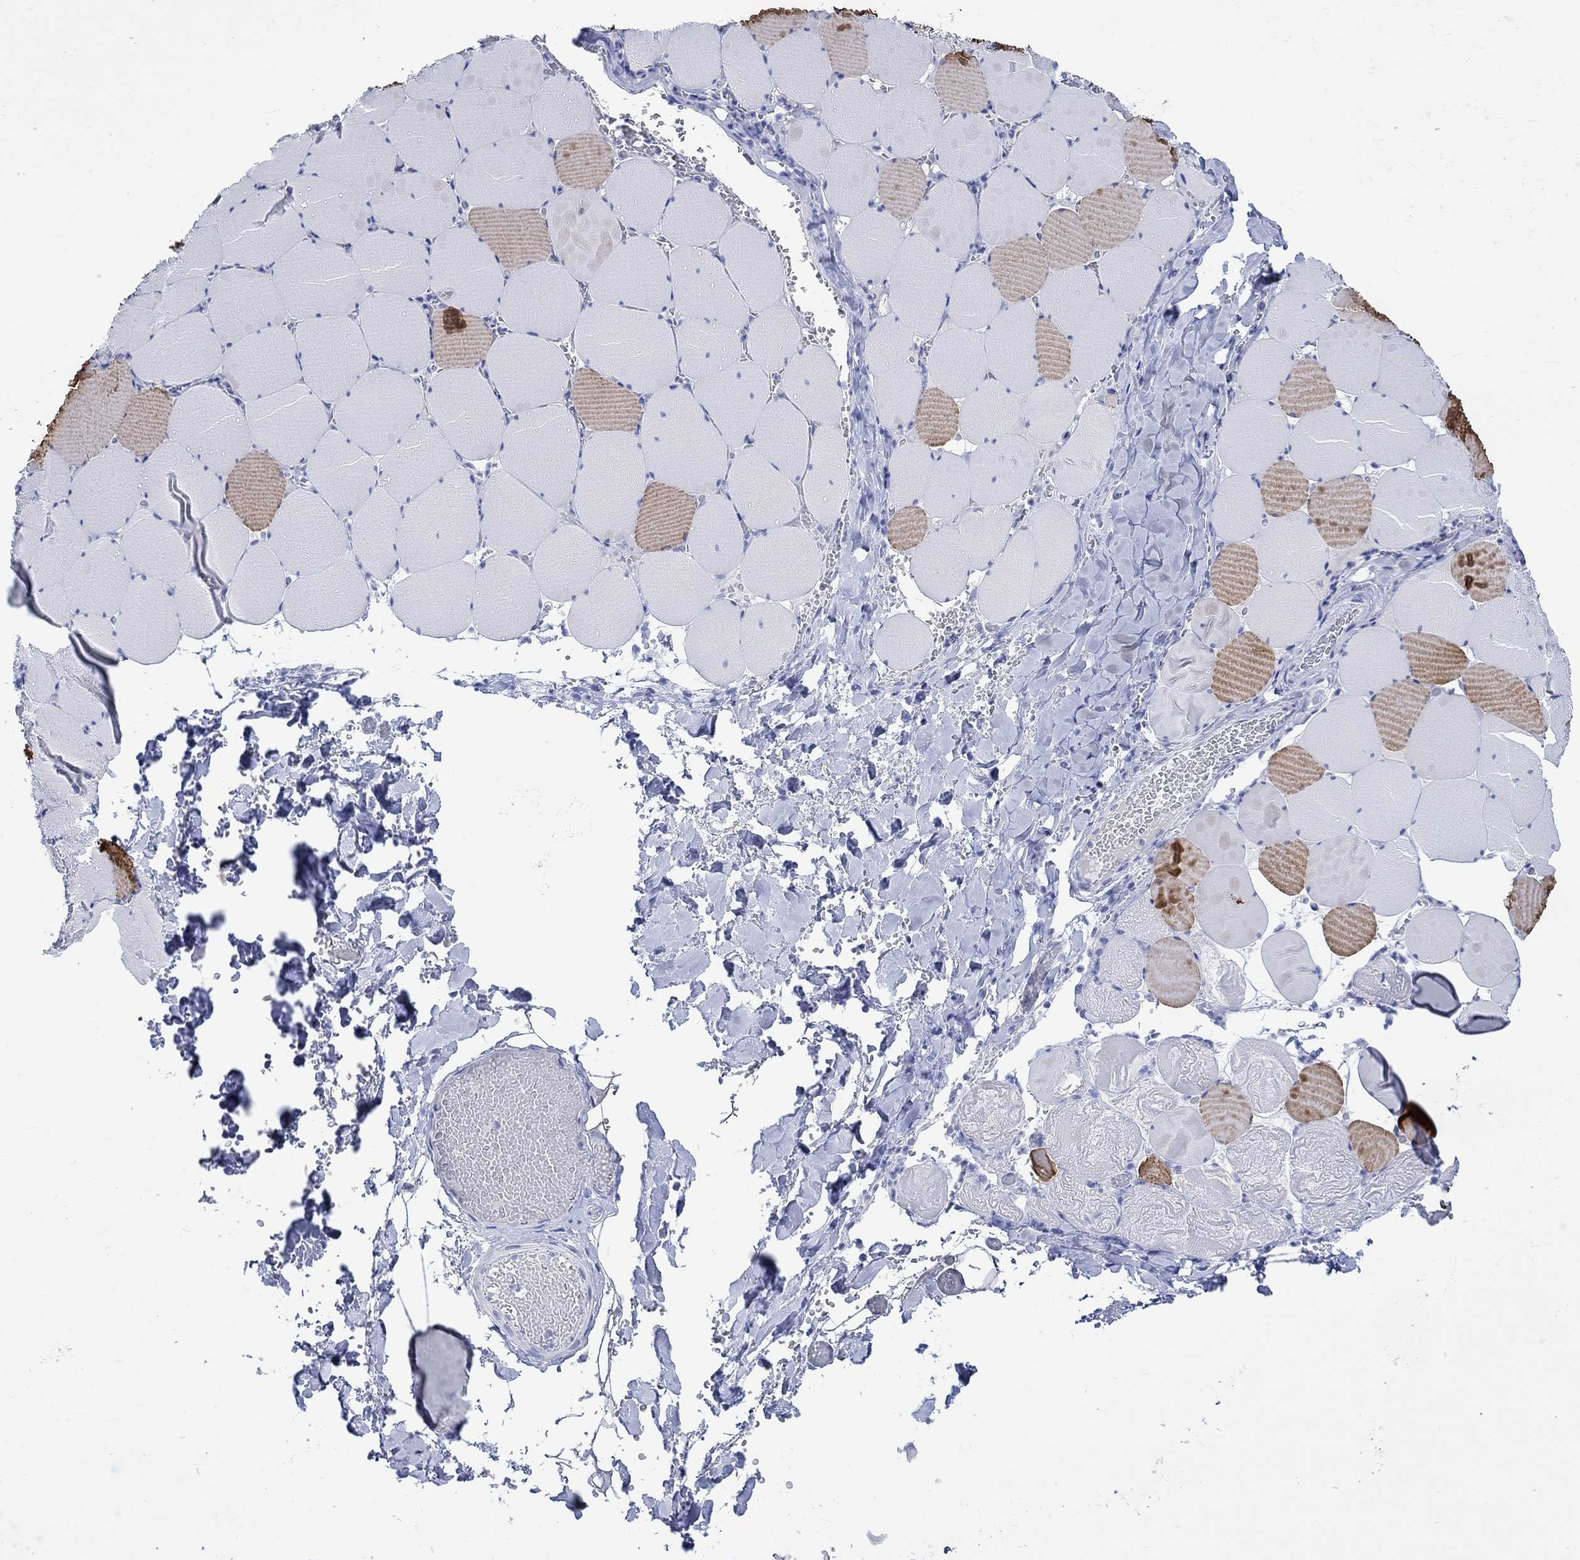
{"staining": {"intensity": "strong", "quantity": "<25%", "location": "cytoplasmic/membranous"}, "tissue": "skeletal muscle", "cell_type": "Myocytes", "image_type": "normal", "snomed": [{"axis": "morphology", "description": "Normal tissue, NOS"}, {"axis": "morphology", "description": "Malignant melanoma, Metastatic site"}, {"axis": "topography", "description": "Skeletal muscle"}], "caption": "High-power microscopy captured an immunohistochemistry micrograph of unremarkable skeletal muscle, revealing strong cytoplasmic/membranous positivity in approximately <25% of myocytes. (DAB (3,3'-diaminobenzidine) IHC, brown staining for protein, blue staining for nuclei).", "gene": "KLHL33", "patient": {"sex": "male", "age": 50}}